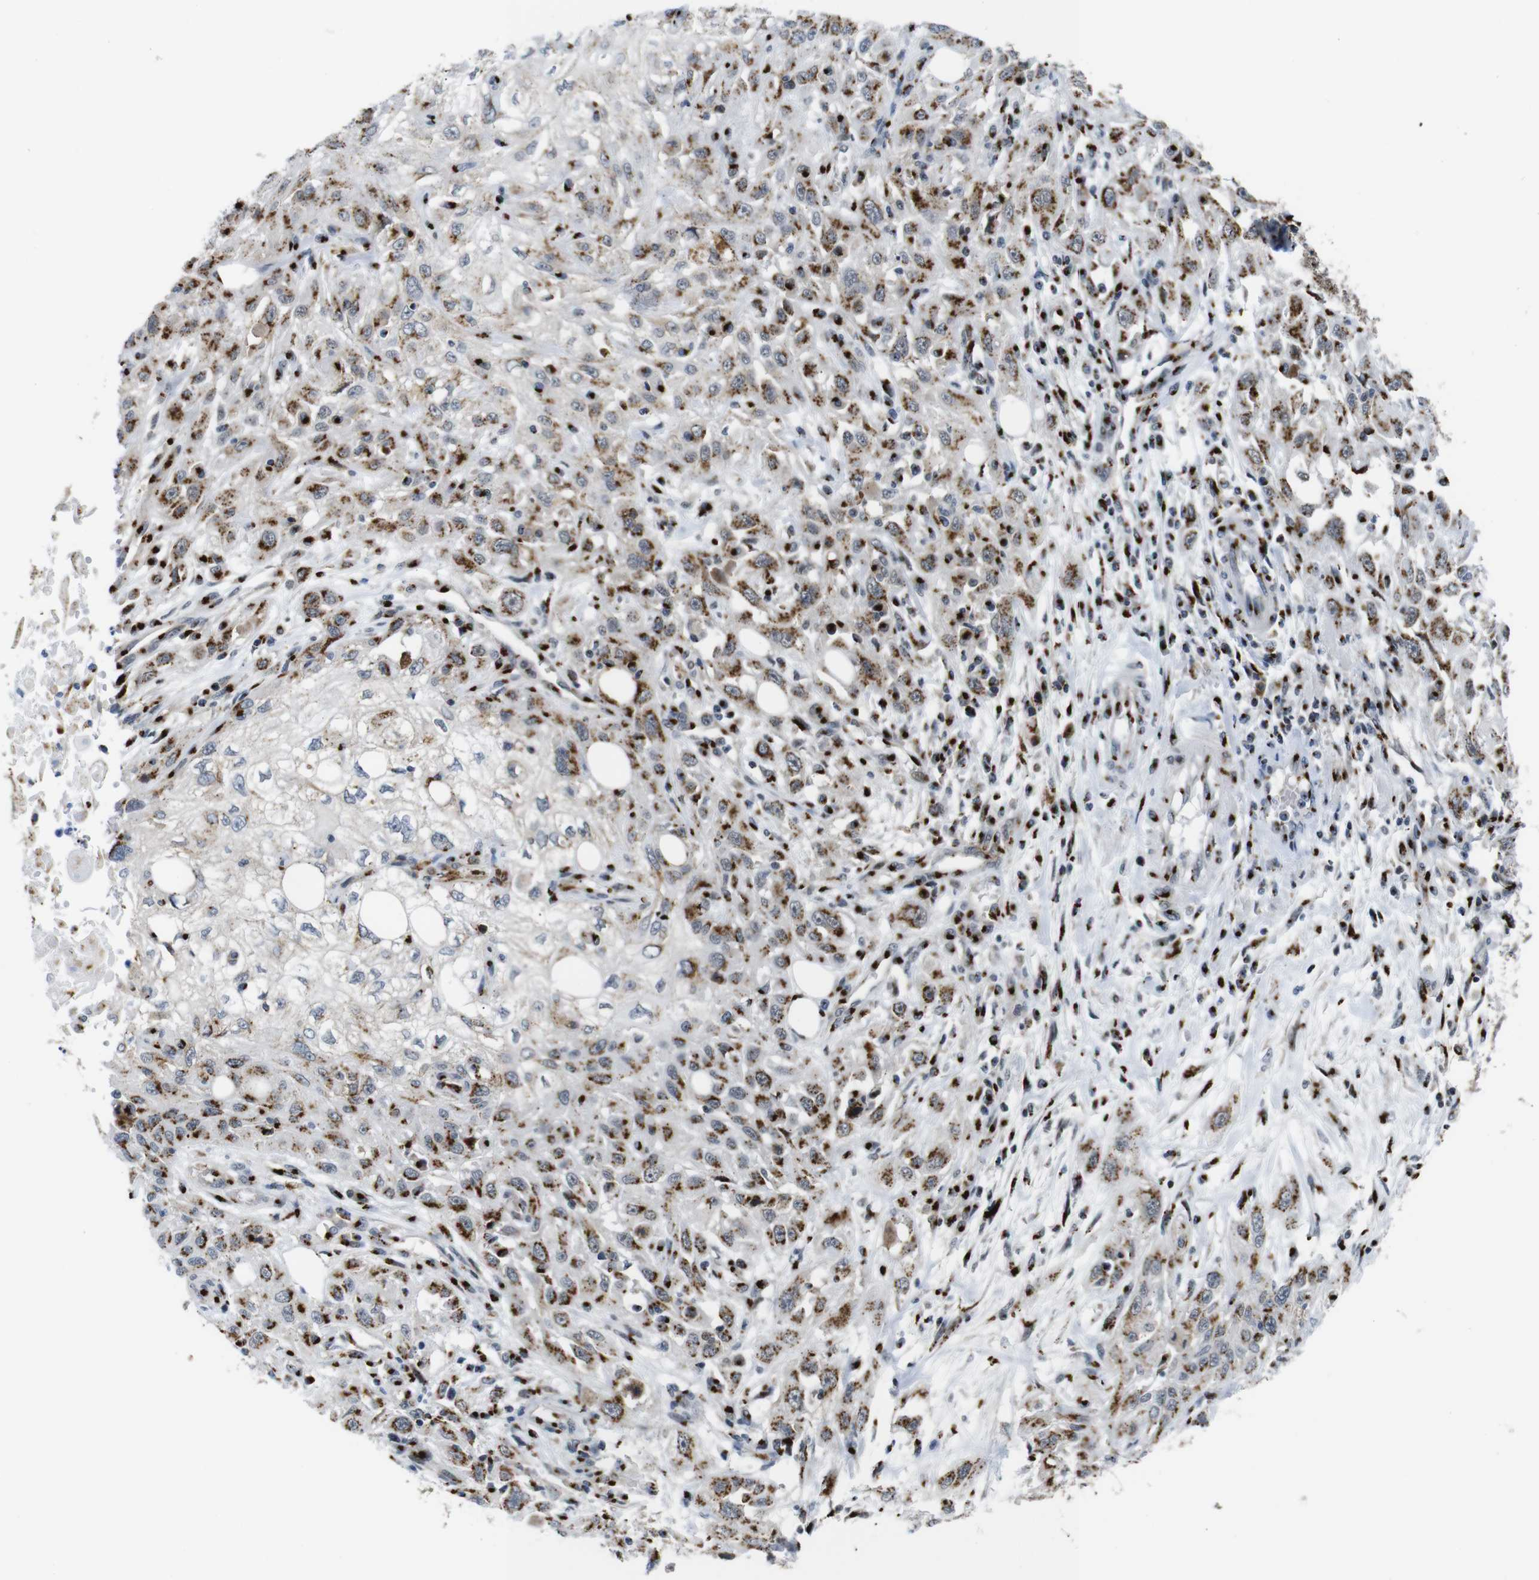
{"staining": {"intensity": "strong", "quantity": ">75%", "location": "cytoplasmic/membranous"}, "tissue": "skin cancer", "cell_type": "Tumor cells", "image_type": "cancer", "snomed": [{"axis": "morphology", "description": "Squamous cell carcinoma, NOS"}, {"axis": "topography", "description": "Skin"}], "caption": "Skin squamous cell carcinoma stained with DAB (3,3'-diaminobenzidine) immunohistochemistry demonstrates high levels of strong cytoplasmic/membranous positivity in approximately >75% of tumor cells.", "gene": "TGOLN2", "patient": {"sex": "male", "age": 75}}